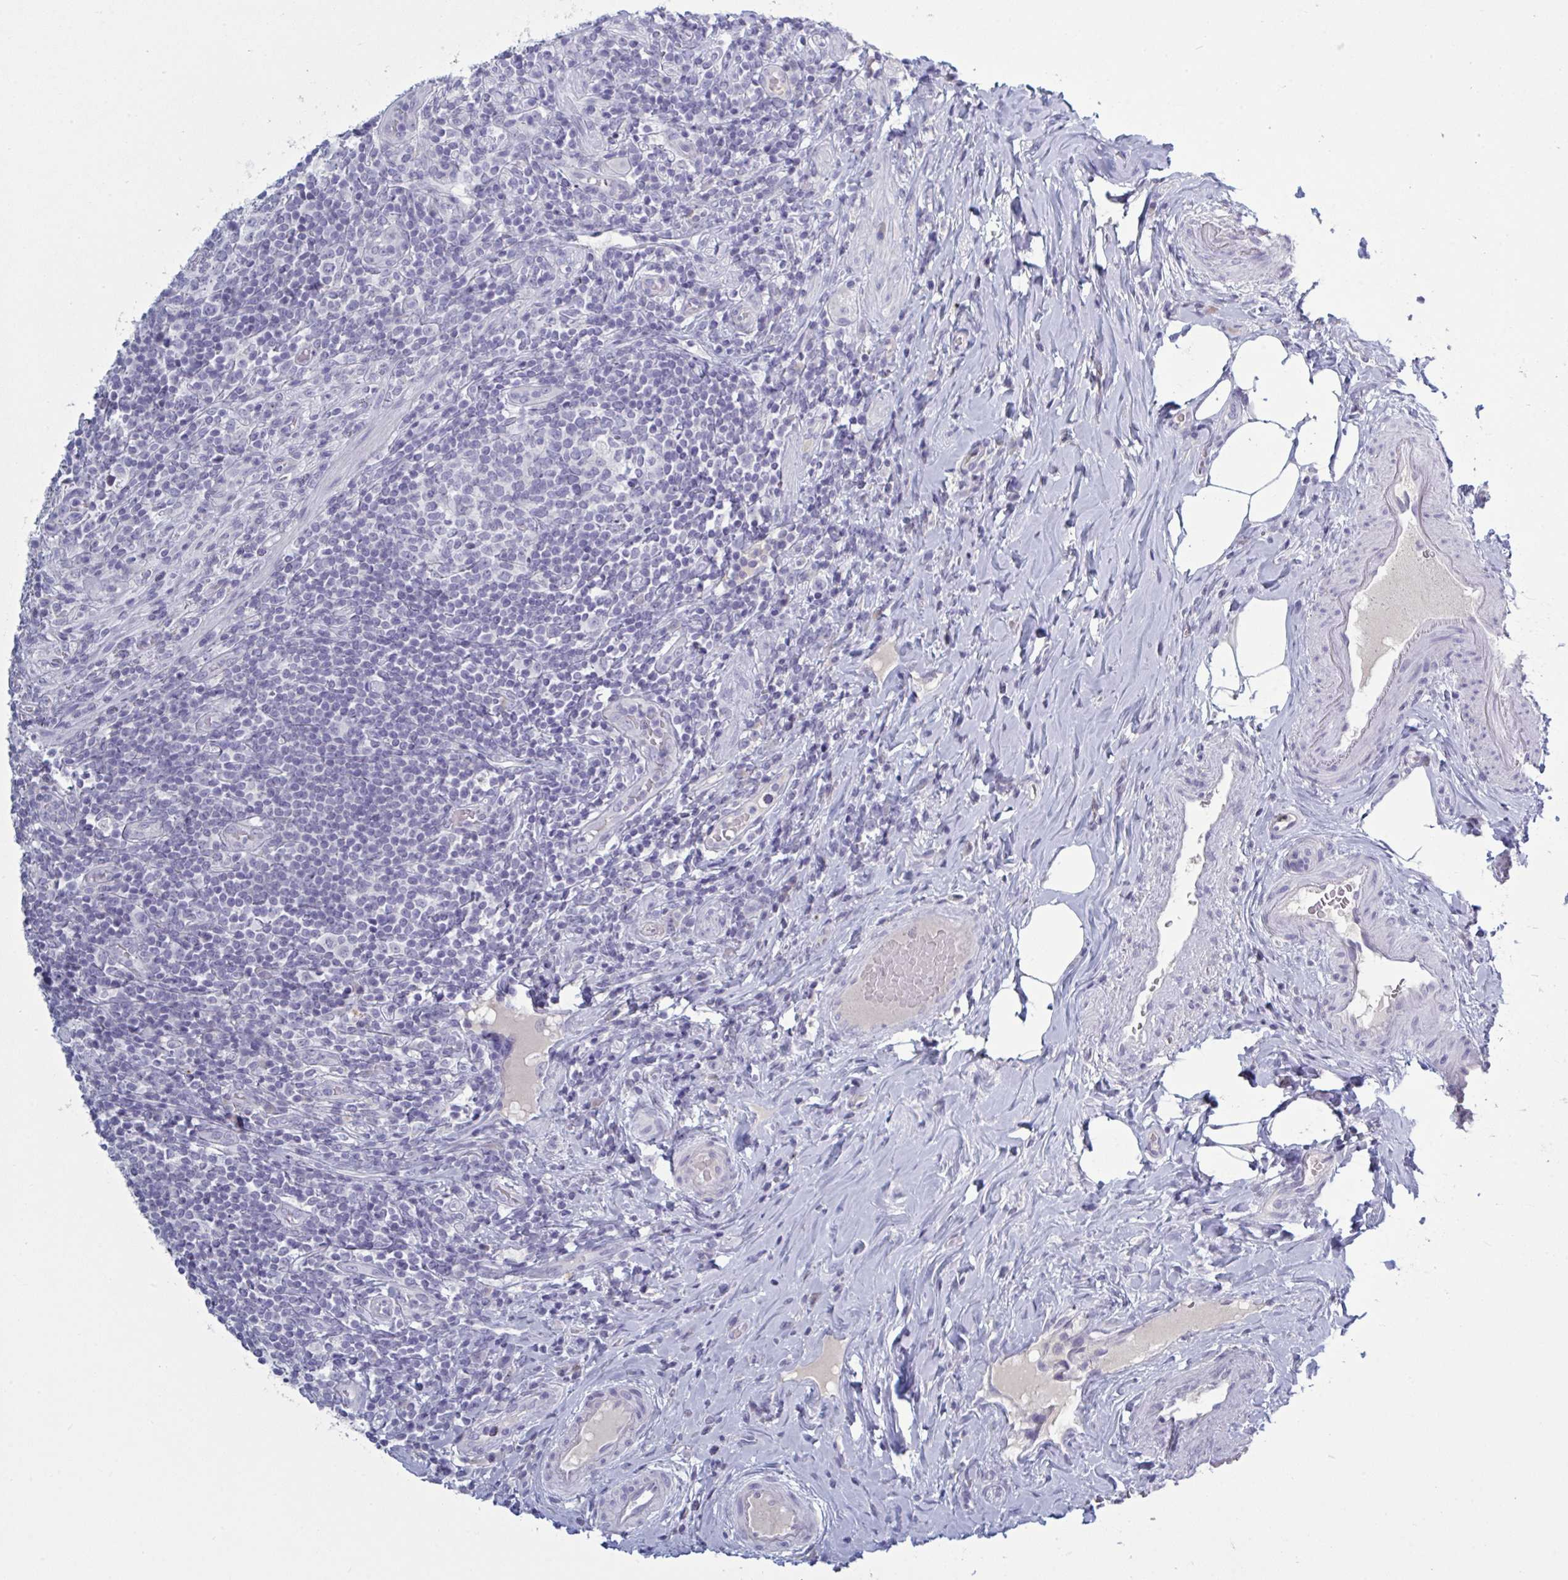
{"staining": {"intensity": "negative", "quantity": "none", "location": "none"}, "tissue": "appendix", "cell_type": "Glandular cells", "image_type": "normal", "snomed": [{"axis": "morphology", "description": "Normal tissue, NOS"}, {"axis": "topography", "description": "Appendix"}], "caption": "High power microscopy micrograph of an immunohistochemistry micrograph of unremarkable appendix, revealing no significant positivity in glandular cells. (DAB (3,3'-diaminobenzidine) immunohistochemistry (IHC) visualized using brightfield microscopy, high magnification).", "gene": "NDUFC2", "patient": {"sex": "female", "age": 43}}